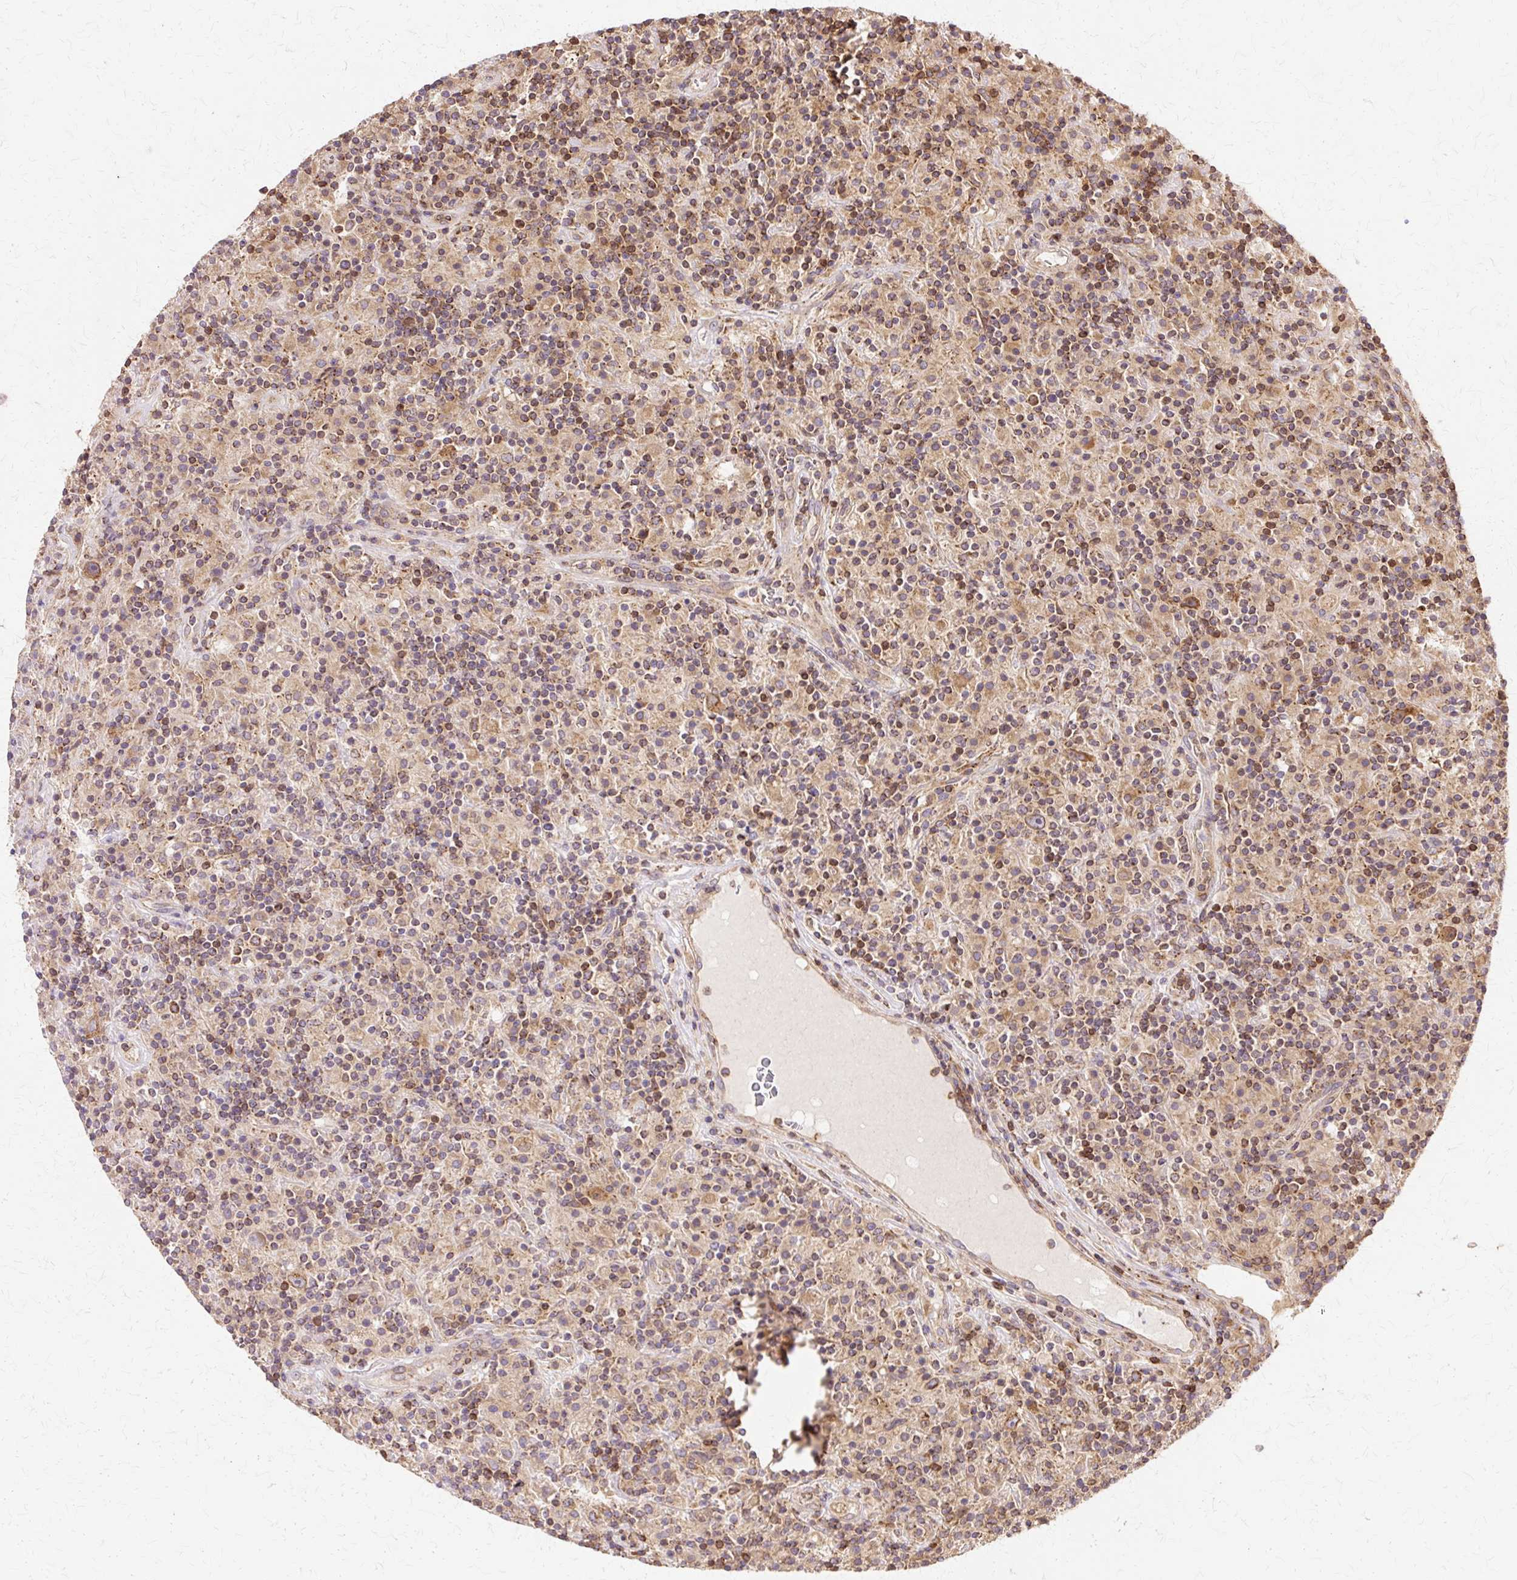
{"staining": {"intensity": "moderate", "quantity": ">75%", "location": "cytoplasmic/membranous"}, "tissue": "lymphoma", "cell_type": "Tumor cells", "image_type": "cancer", "snomed": [{"axis": "morphology", "description": "Hodgkin's disease, NOS"}, {"axis": "topography", "description": "Lymph node"}], "caption": "Immunohistochemical staining of lymphoma shows medium levels of moderate cytoplasmic/membranous protein expression in approximately >75% of tumor cells.", "gene": "COPB1", "patient": {"sex": "male", "age": 70}}